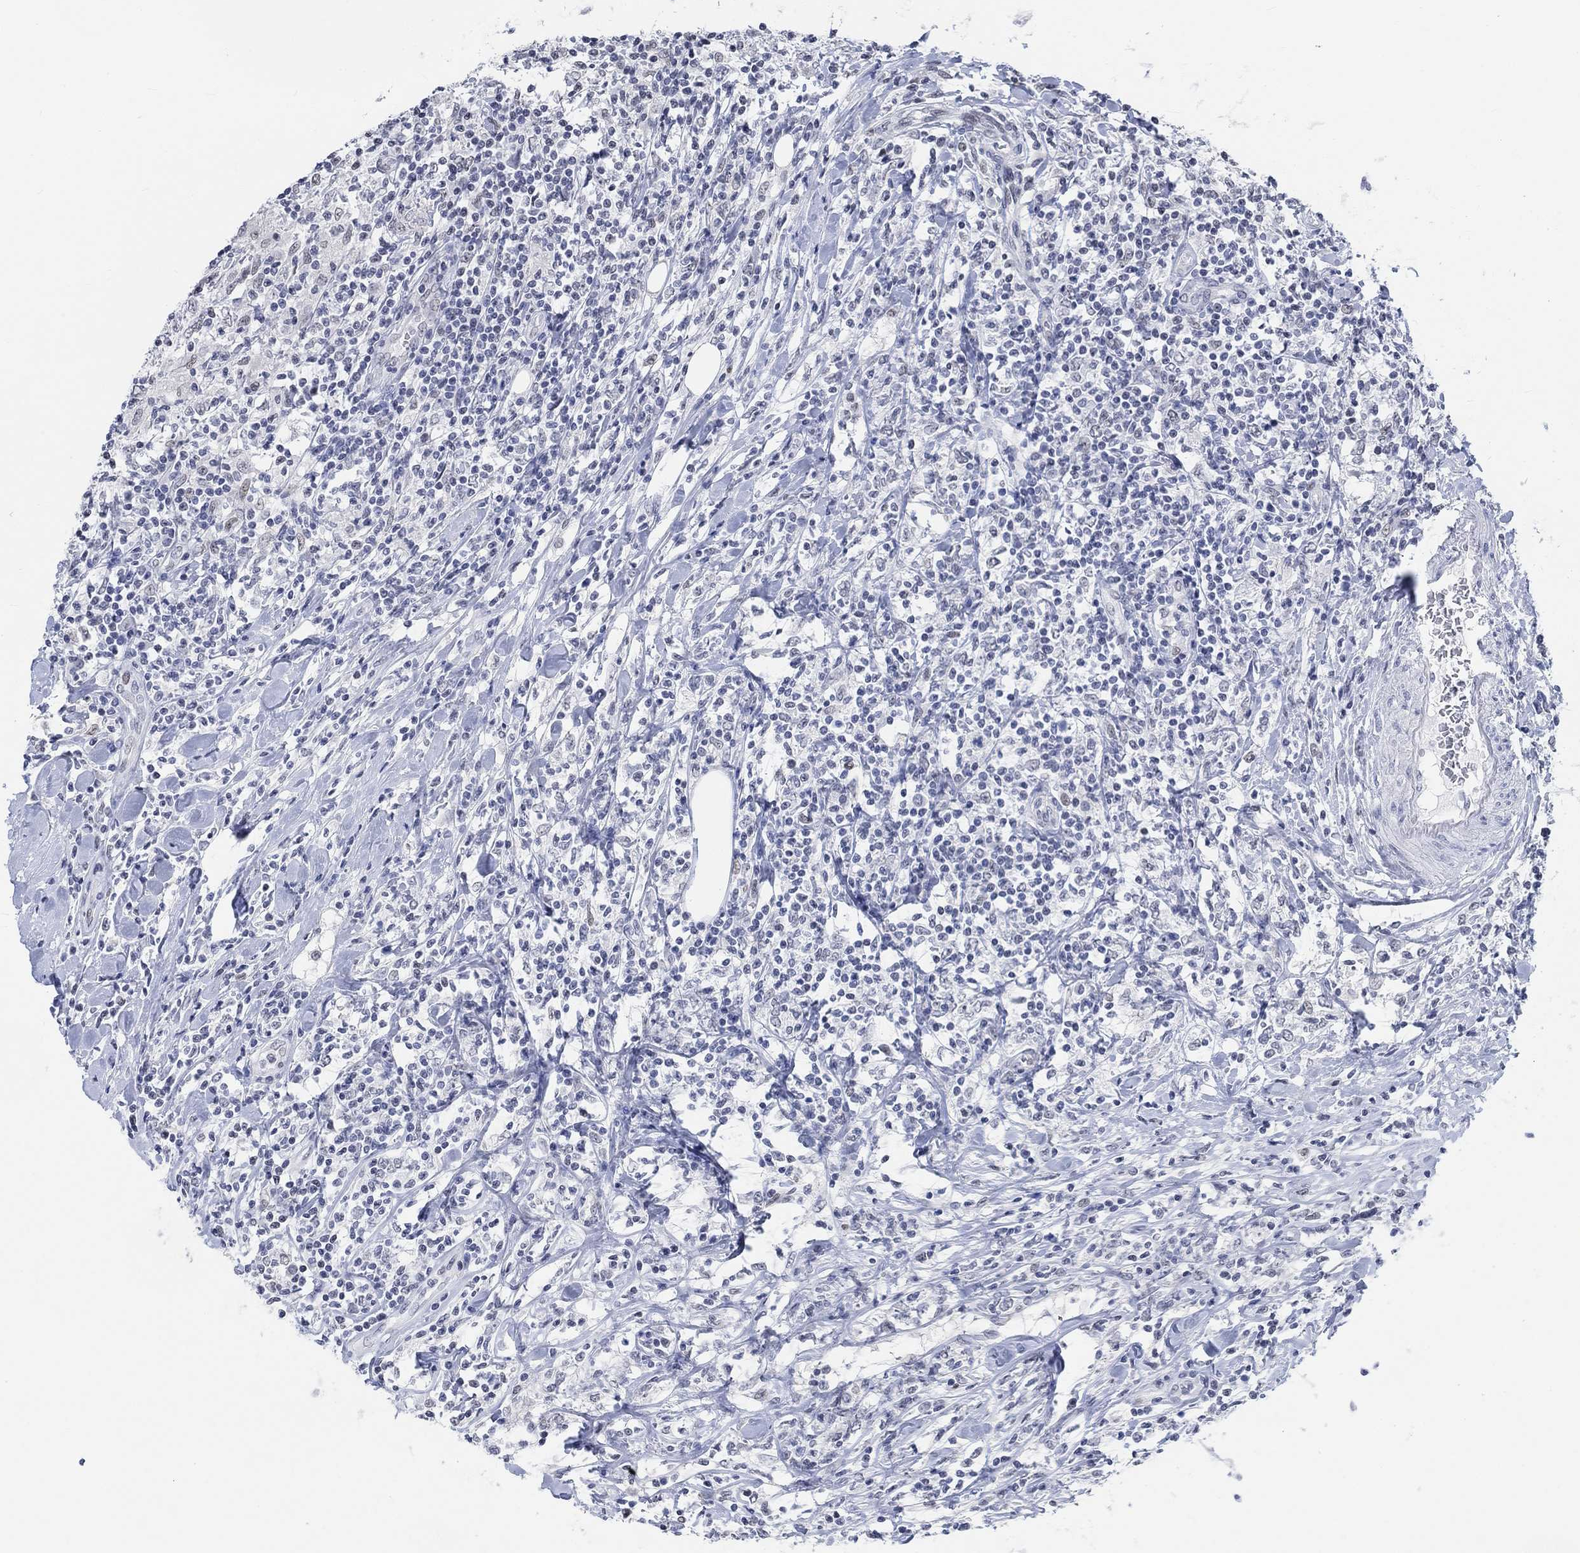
{"staining": {"intensity": "negative", "quantity": "none", "location": "none"}, "tissue": "lymphoma", "cell_type": "Tumor cells", "image_type": "cancer", "snomed": [{"axis": "morphology", "description": "Malignant lymphoma, non-Hodgkin's type, High grade"}, {"axis": "topography", "description": "Lymph node"}], "caption": "High magnification brightfield microscopy of malignant lymphoma, non-Hodgkin's type (high-grade) stained with DAB (3,3'-diaminobenzidine) (brown) and counterstained with hematoxylin (blue): tumor cells show no significant staining.", "gene": "KCNH8", "patient": {"sex": "female", "age": 84}}